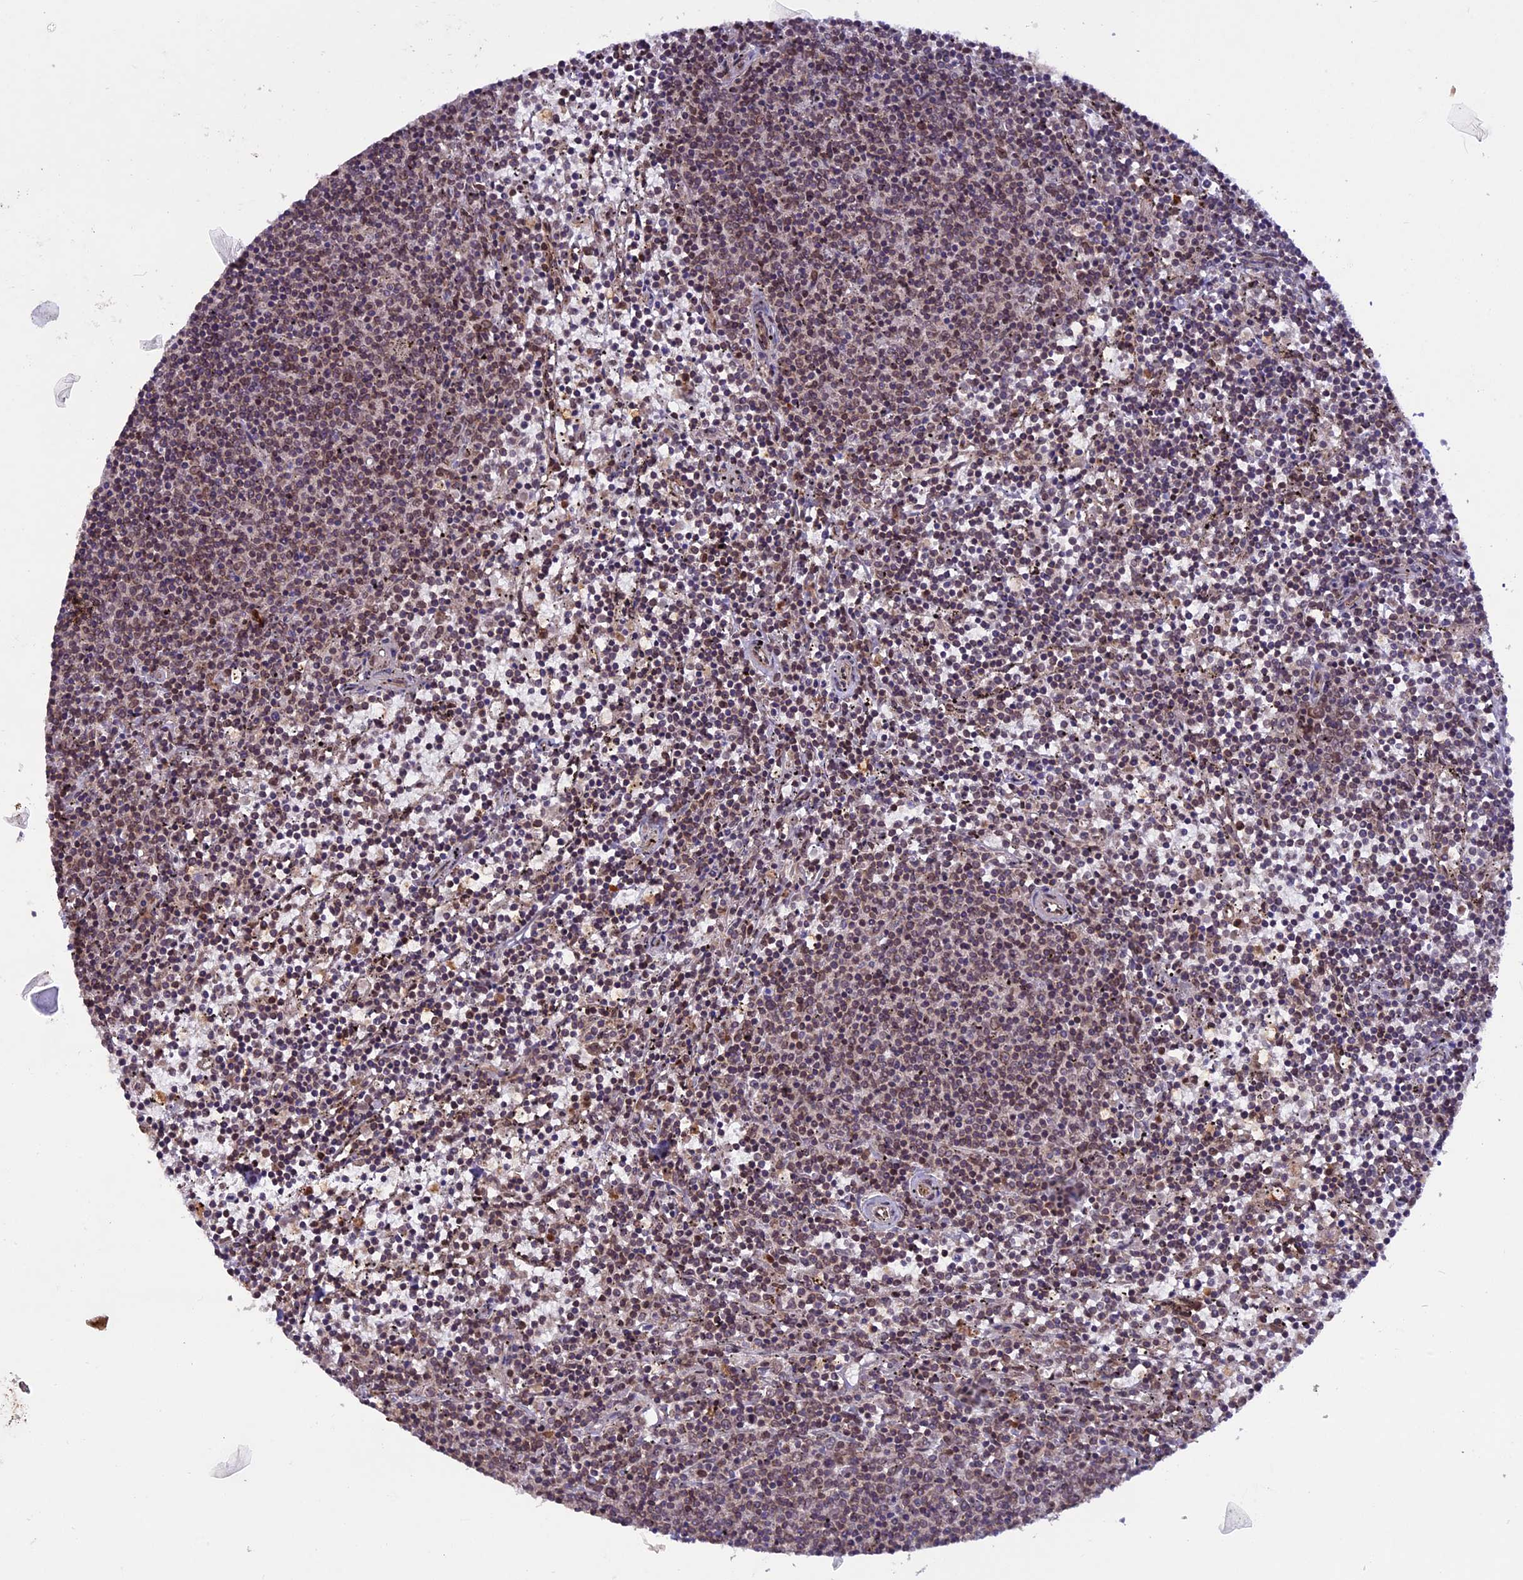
{"staining": {"intensity": "weak", "quantity": "25%-75%", "location": "cytoplasmic/membranous"}, "tissue": "lymphoma", "cell_type": "Tumor cells", "image_type": "cancer", "snomed": [{"axis": "morphology", "description": "Malignant lymphoma, non-Hodgkin's type, Low grade"}, {"axis": "topography", "description": "Spleen"}], "caption": "The immunohistochemical stain labels weak cytoplasmic/membranous expression in tumor cells of malignant lymphoma, non-Hodgkin's type (low-grade) tissue. (Brightfield microscopy of DAB IHC at high magnification).", "gene": "CCDC125", "patient": {"sex": "female", "age": 50}}